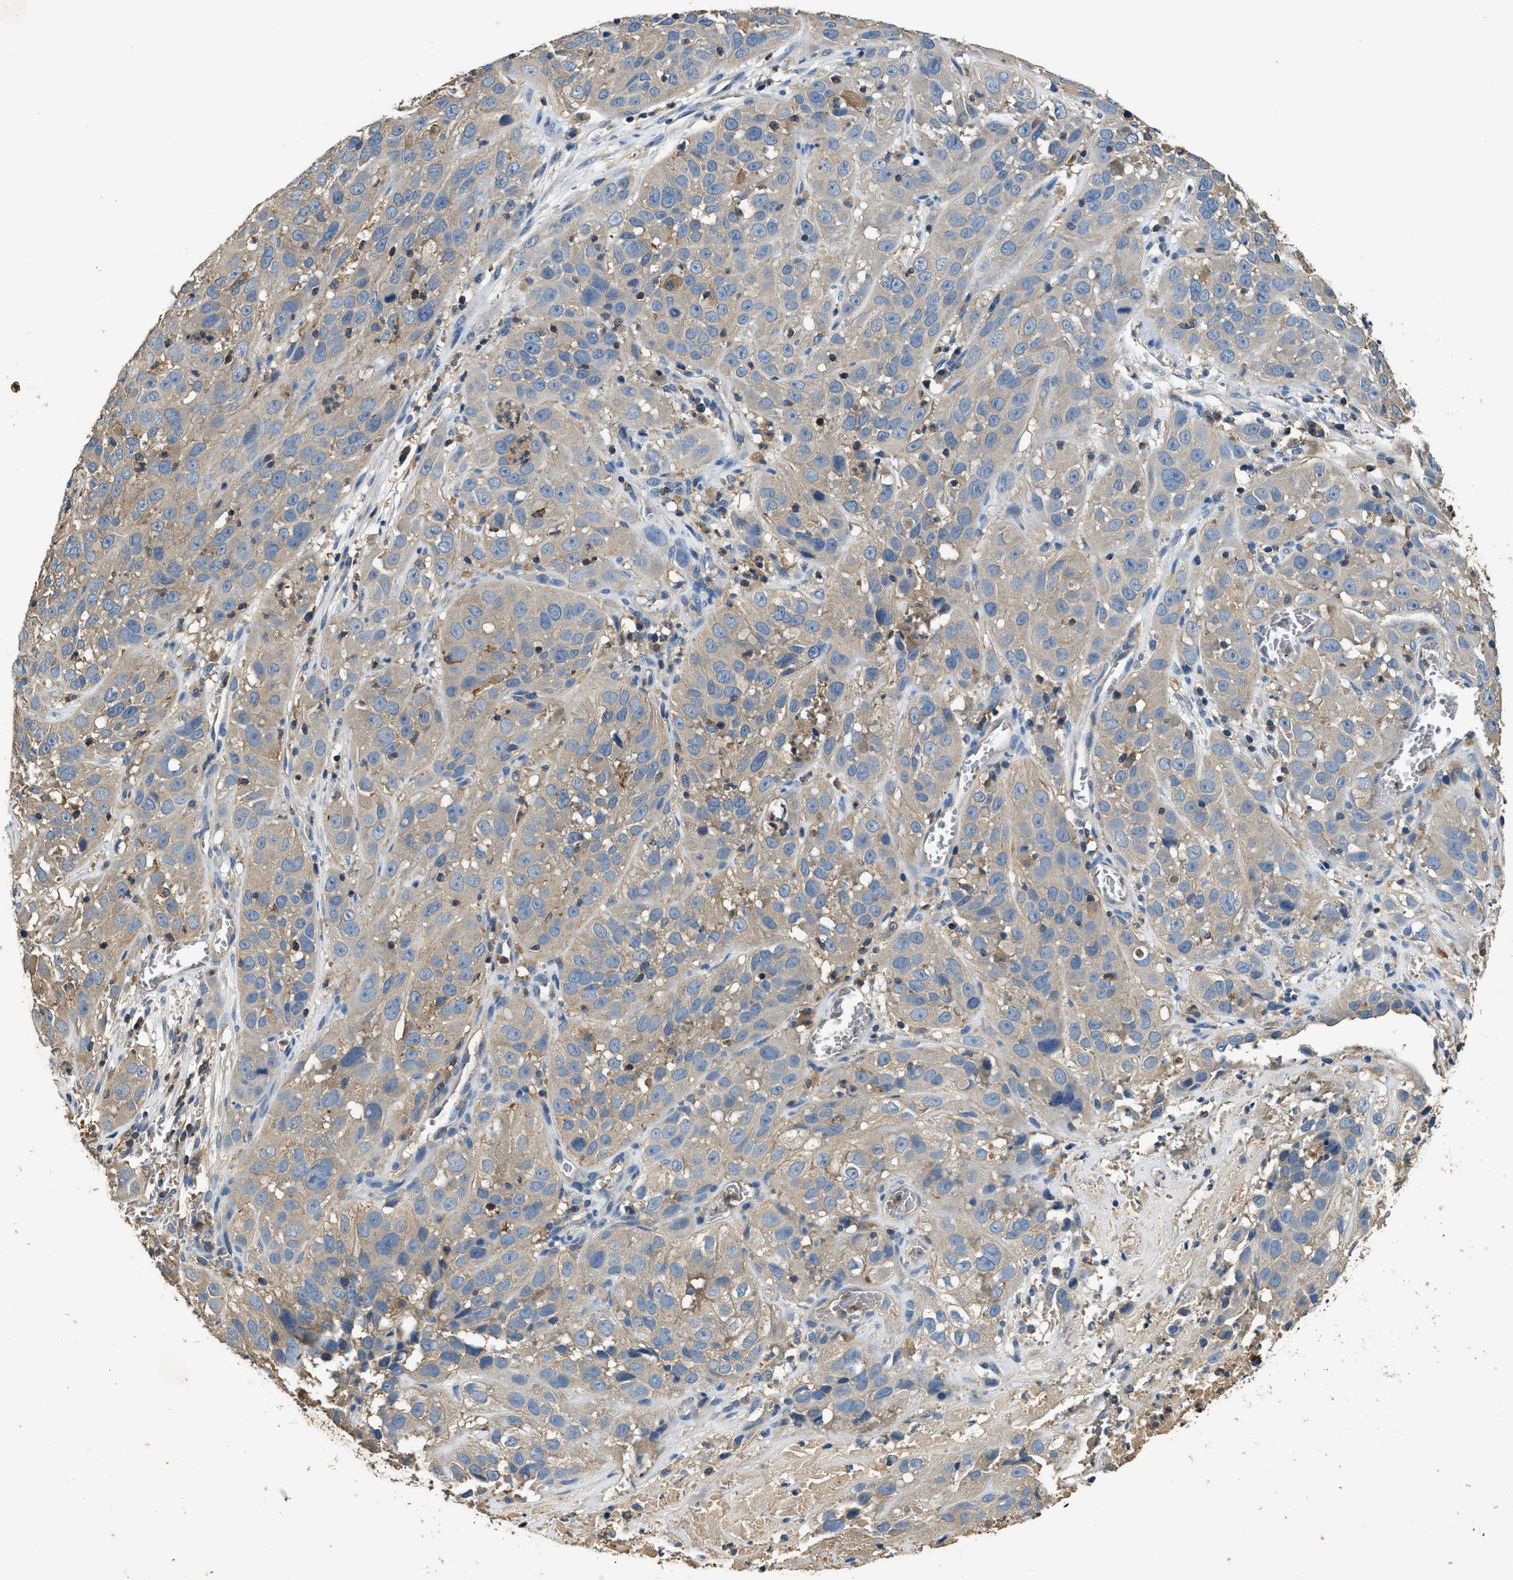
{"staining": {"intensity": "weak", "quantity": ">75%", "location": "cytoplasmic/membranous"}, "tissue": "cervical cancer", "cell_type": "Tumor cells", "image_type": "cancer", "snomed": [{"axis": "morphology", "description": "Squamous cell carcinoma, NOS"}, {"axis": "topography", "description": "Cervix"}], "caption": "Cervical cancer stained with DAB (3,3'-diaminobenzidine) IHC shows low levels of weak cytoplasmic/membranous expression in about >75% of tumor cells. The protein of interest is stained brown, and the nuclei are stained in blue (DAB (3,3'-diaminobenzidine) IHC with brightfield microscopy, high magnification).", "gene": "BLOC1S1", "patient": {"sex": "female", "age": 32}}